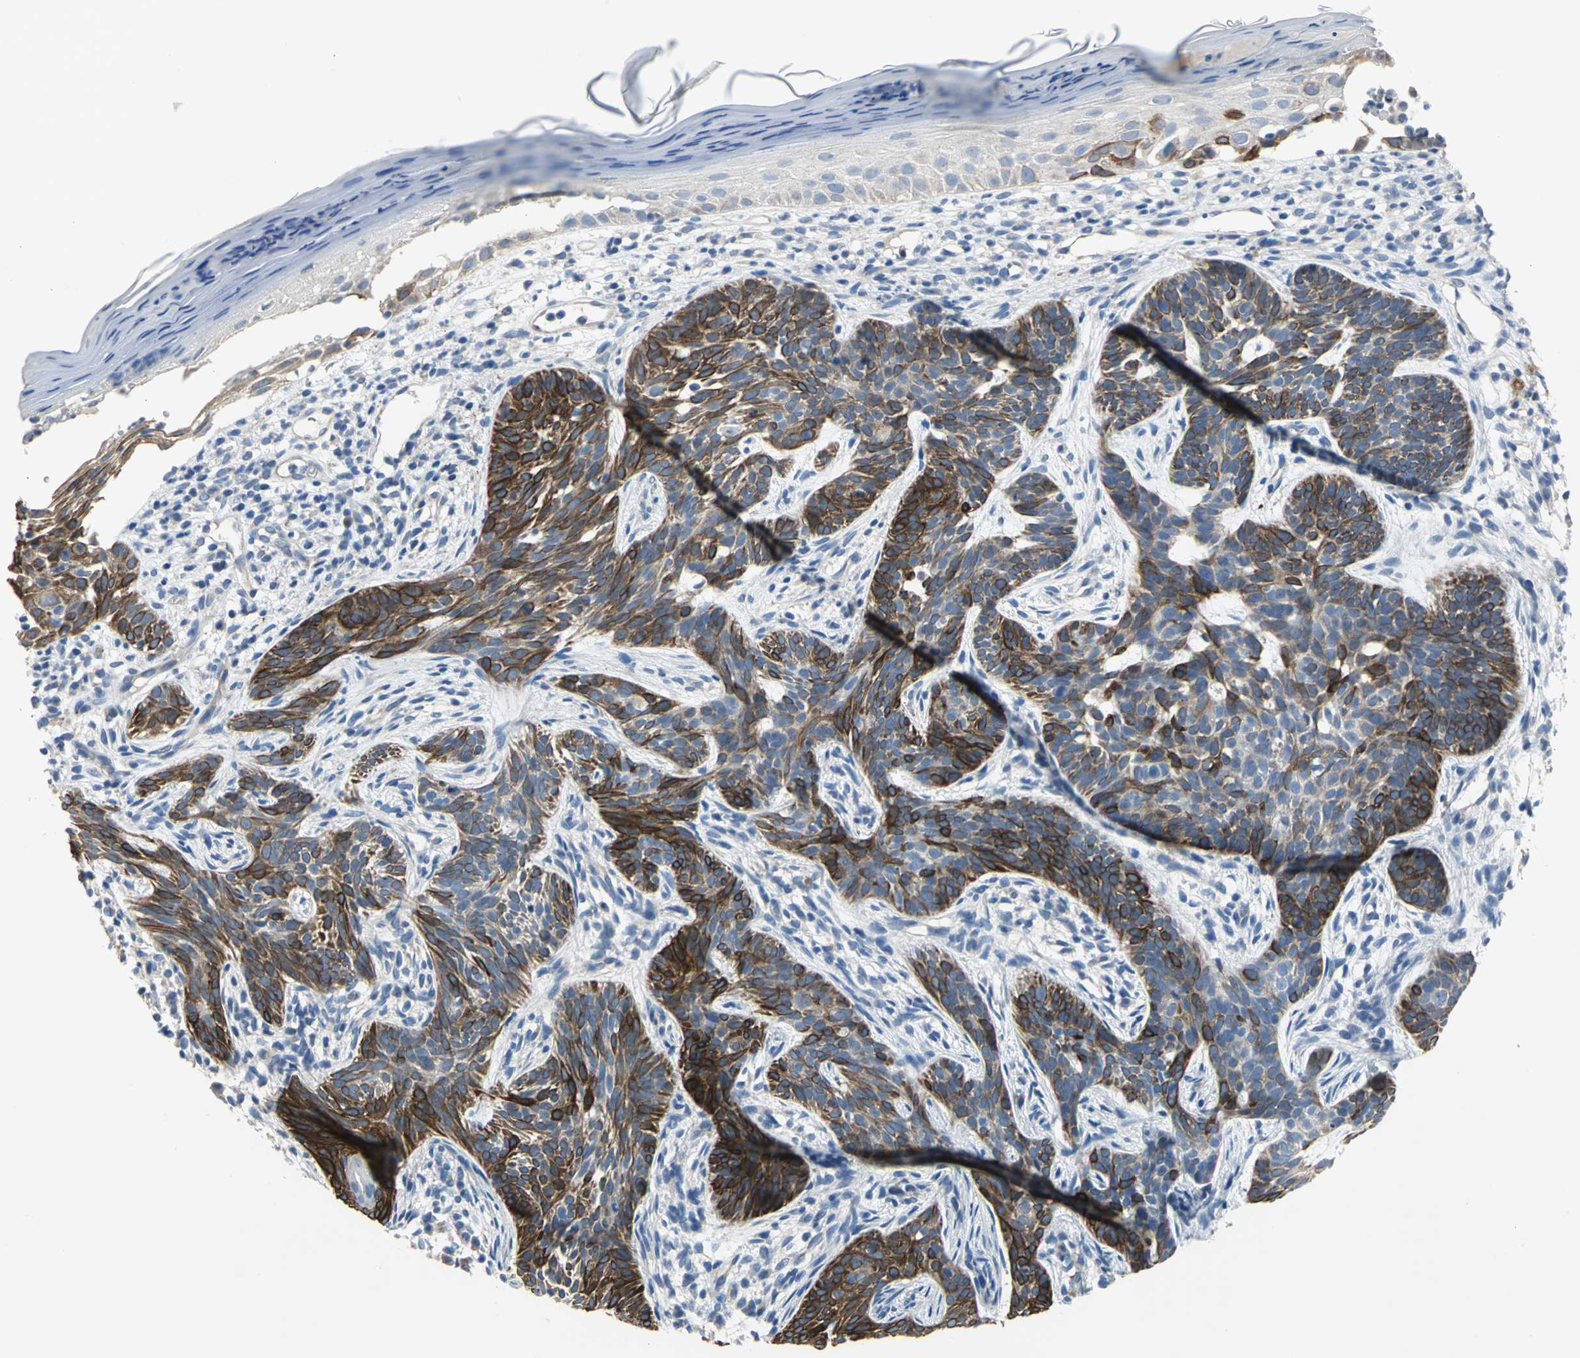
{"staining": {"intensity": "strong", "quantity": ">75%", "location": "cytoplasmic/membranous"}, "tissue": "skin cancer", "cell_type": "Tumor cells", "image_type": "cancer", "snomed": [{"axis": "morphology", "description": "Normal tissue, NOS"}, {"axis": "morphology", "description": "Basal cell carcinoma"}, {"axis": "topography", "description": "Skin"}], "caption": "An IHC micrograph of neoplastic tissue is shown. Protein staining in brown shows strong cytoplasmic/membranous positivity in skin cancer within tumor cells. The staining was performed using DAB, with brown indicating positive protein expression. Nuclei are stained blue with hematoxylin.", "gene": "HTR1F", "patient": {"sex": "female", "age": 69}}